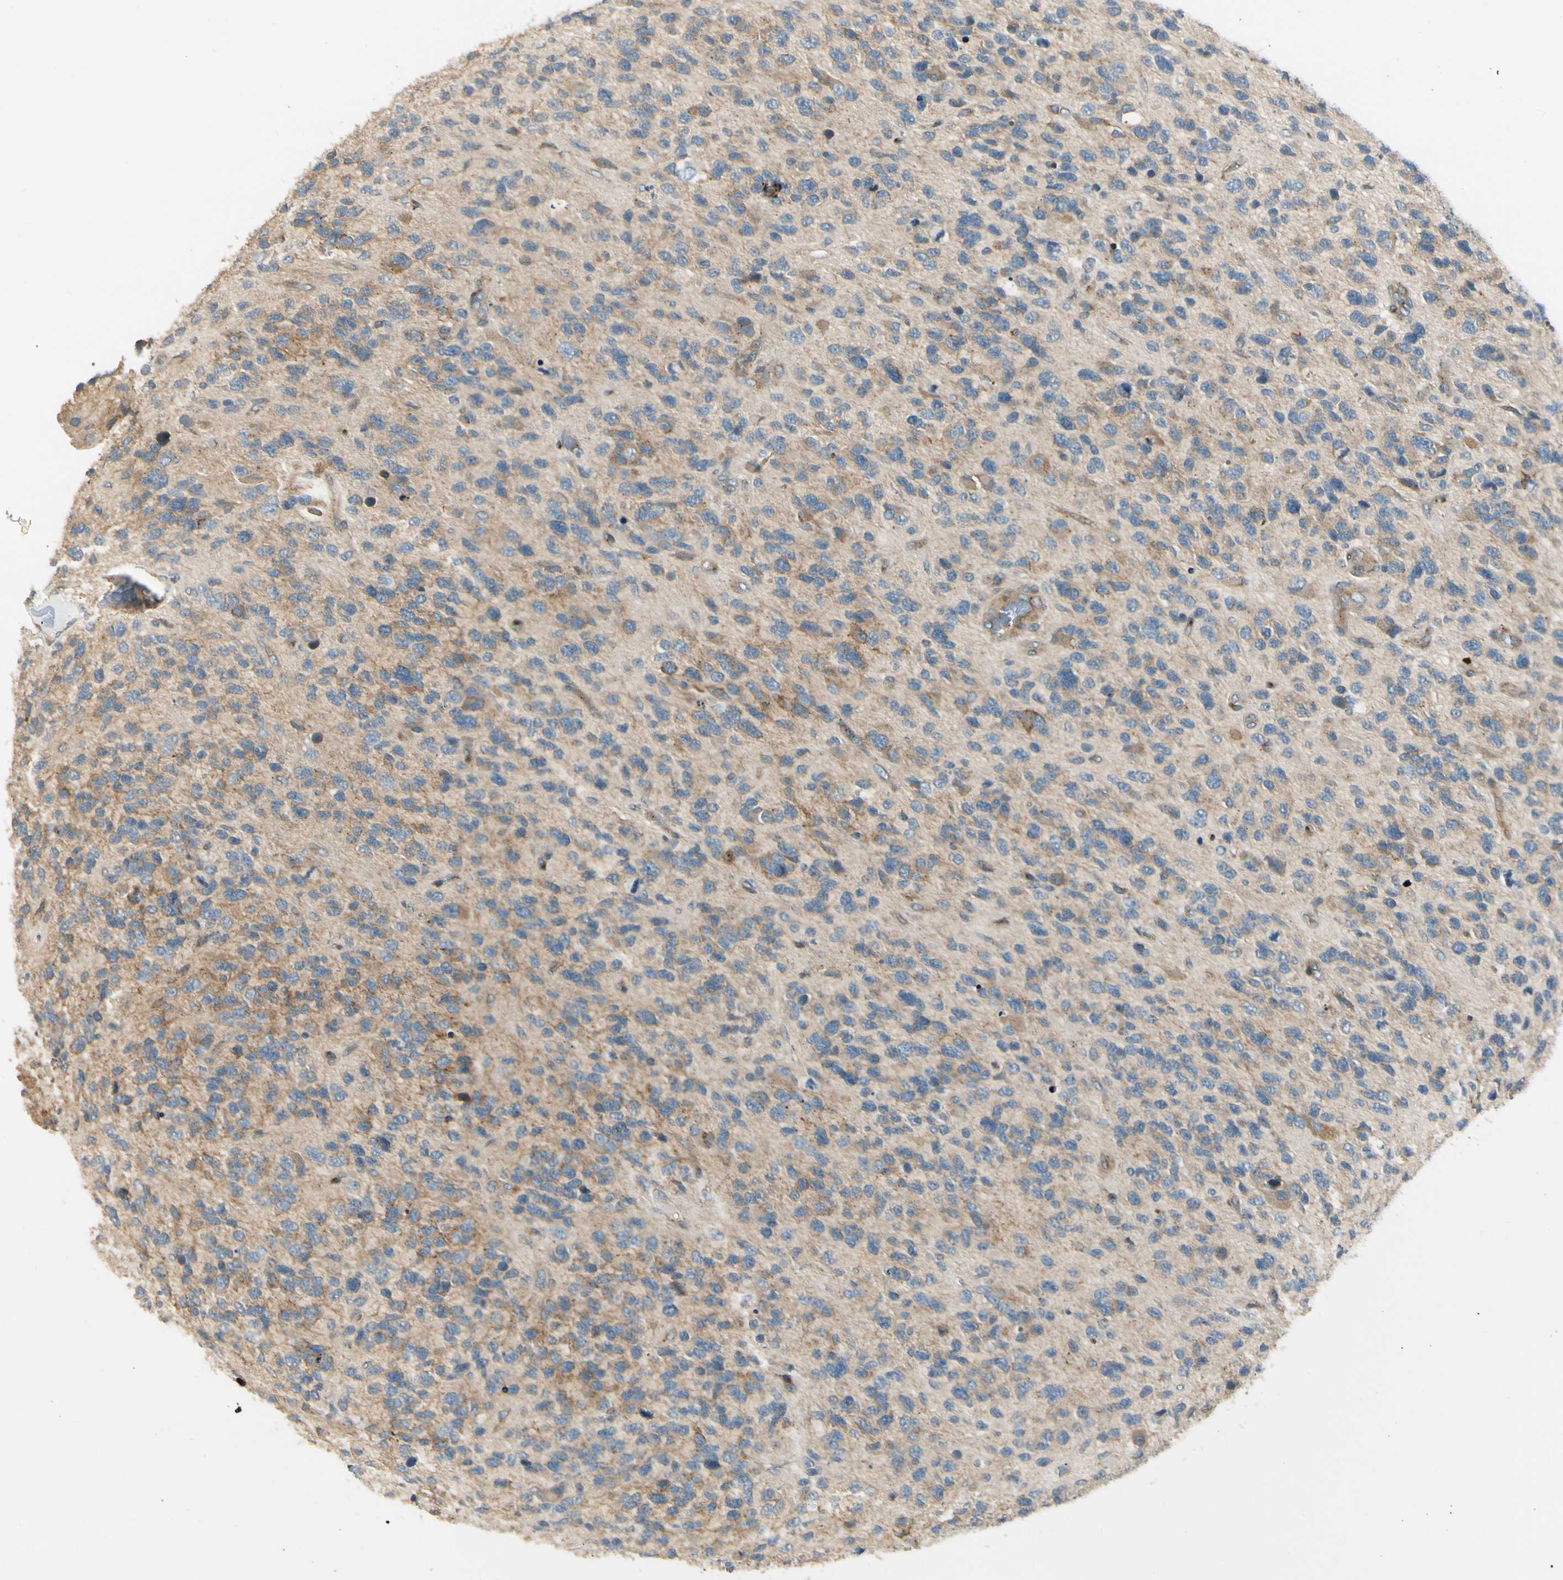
{"staining": {"intensity": "weak", "quantity": "25%-75%", "location": "cytoplasmic/membranous"}, "tissue": "glioma", "cell_type": "Tumor cells", "image_type": "cancer", "snomed": [{"axis": "morphology", "description": "Glioma, malignant, High grade"}, {"axis": "topography", "description": "Brain"}], "caption": "An image of human malignant glioma (high-grade) stained for a protein demonstrates weak cytoplasmic/membranous brown staining in tumor cells. The protein is stained brown, and the nuclei are stained in blue (DAB (3,3'-diaminobenzidine) IHC with brightfield microscopy, high magnification).", "gene": "MANSC1", "patient": {"sex": "female", "age": 58}}